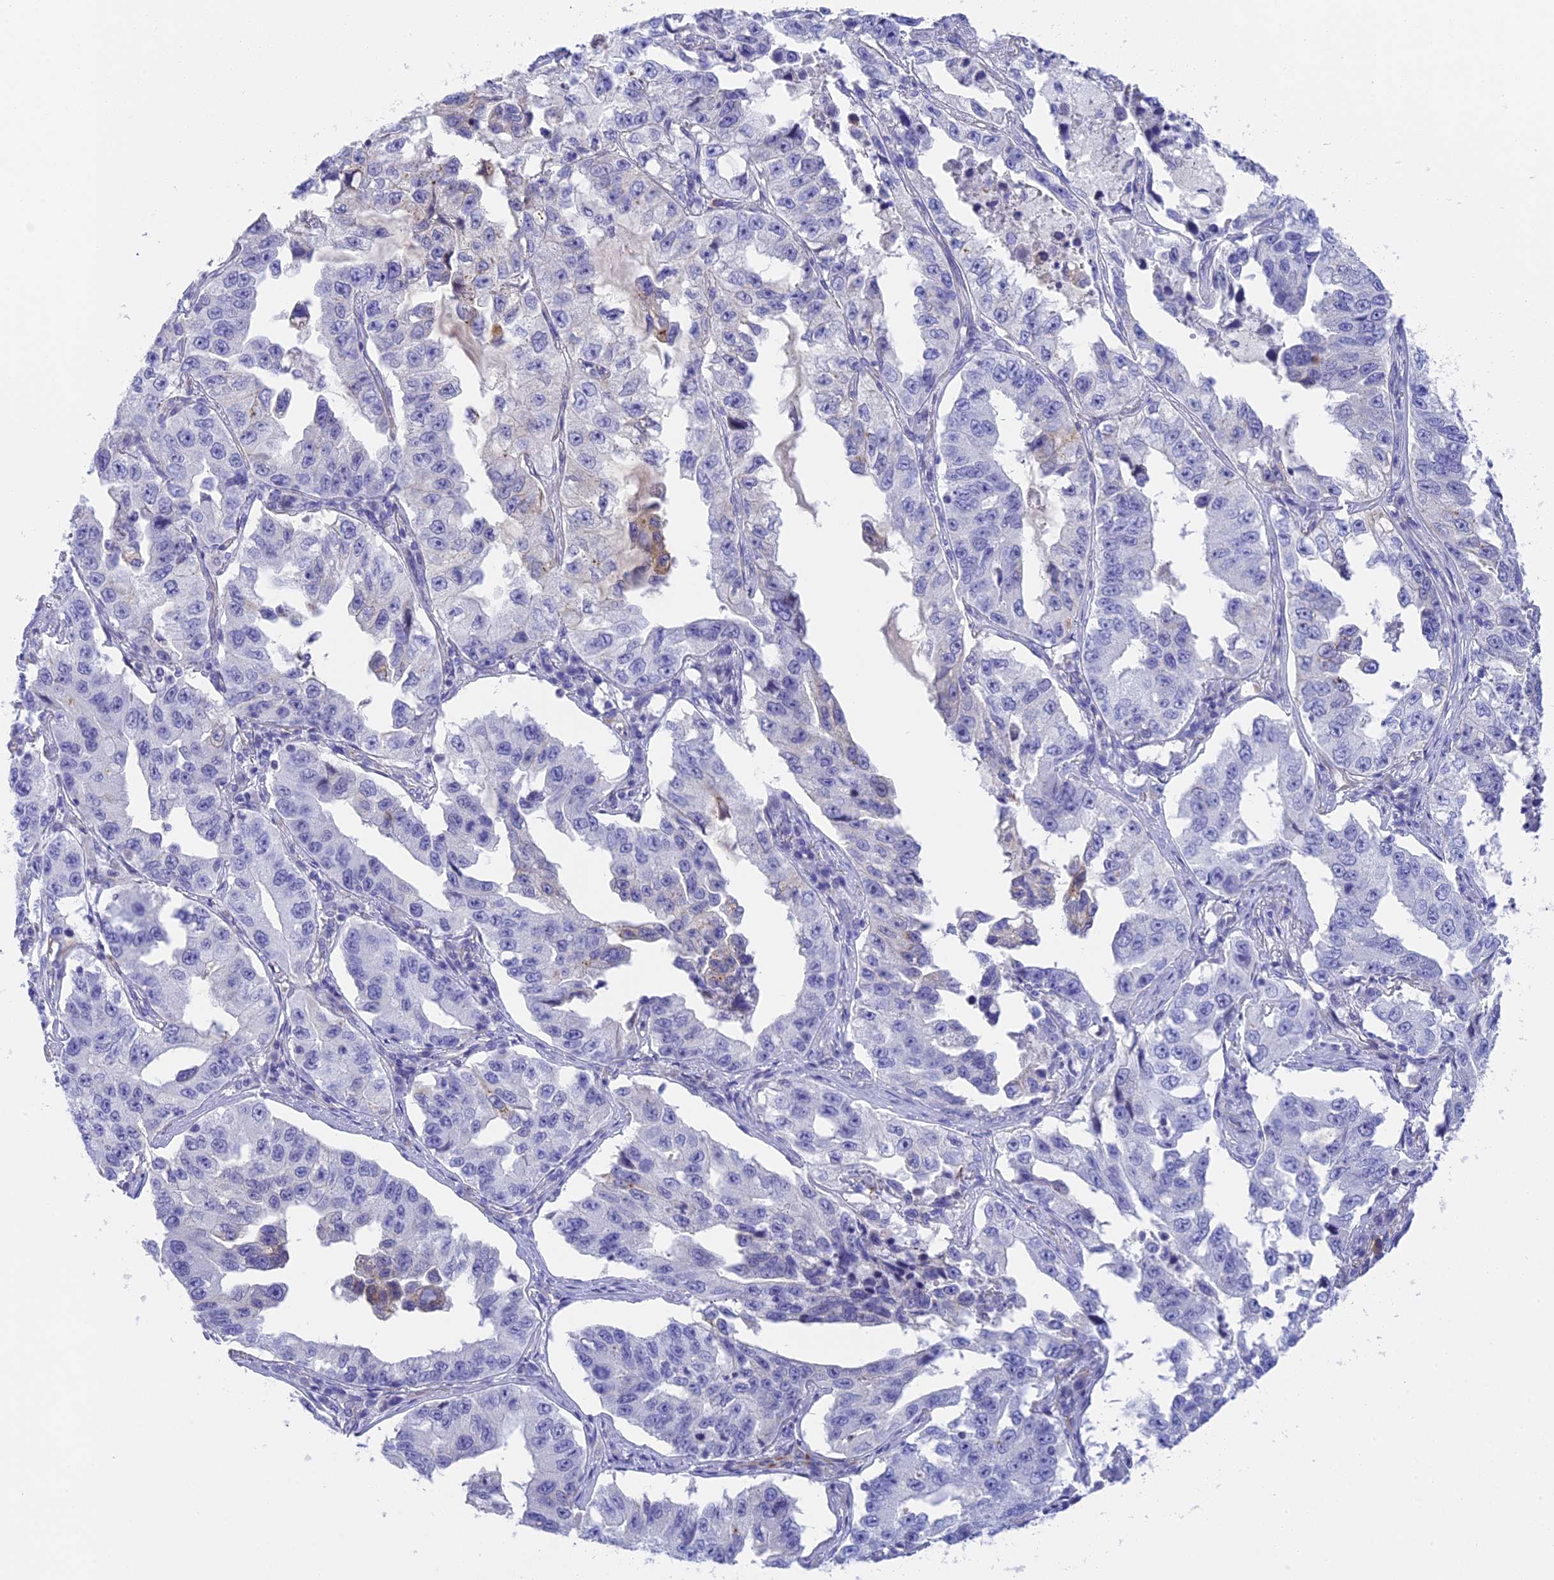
{"staining": {"intensity": "negative", "quantity": "none", "location": "none"}, "tissue": "lung cancer", "cell_type": "Tumor cells", "image_type": "cancer", "snomed": [{"axis": "morphology", "description": "Adenocarcinoma, NOS"}, {"axis": "topography", "description": "Lung"}], "caption": "Lung cancer (adenocarcinoma) stained for a protein using immunohistochemistry demonstrates no staining tumor cells.", "gene": "TACSTD2", "patient": {"sex": "female", "age": 51}}